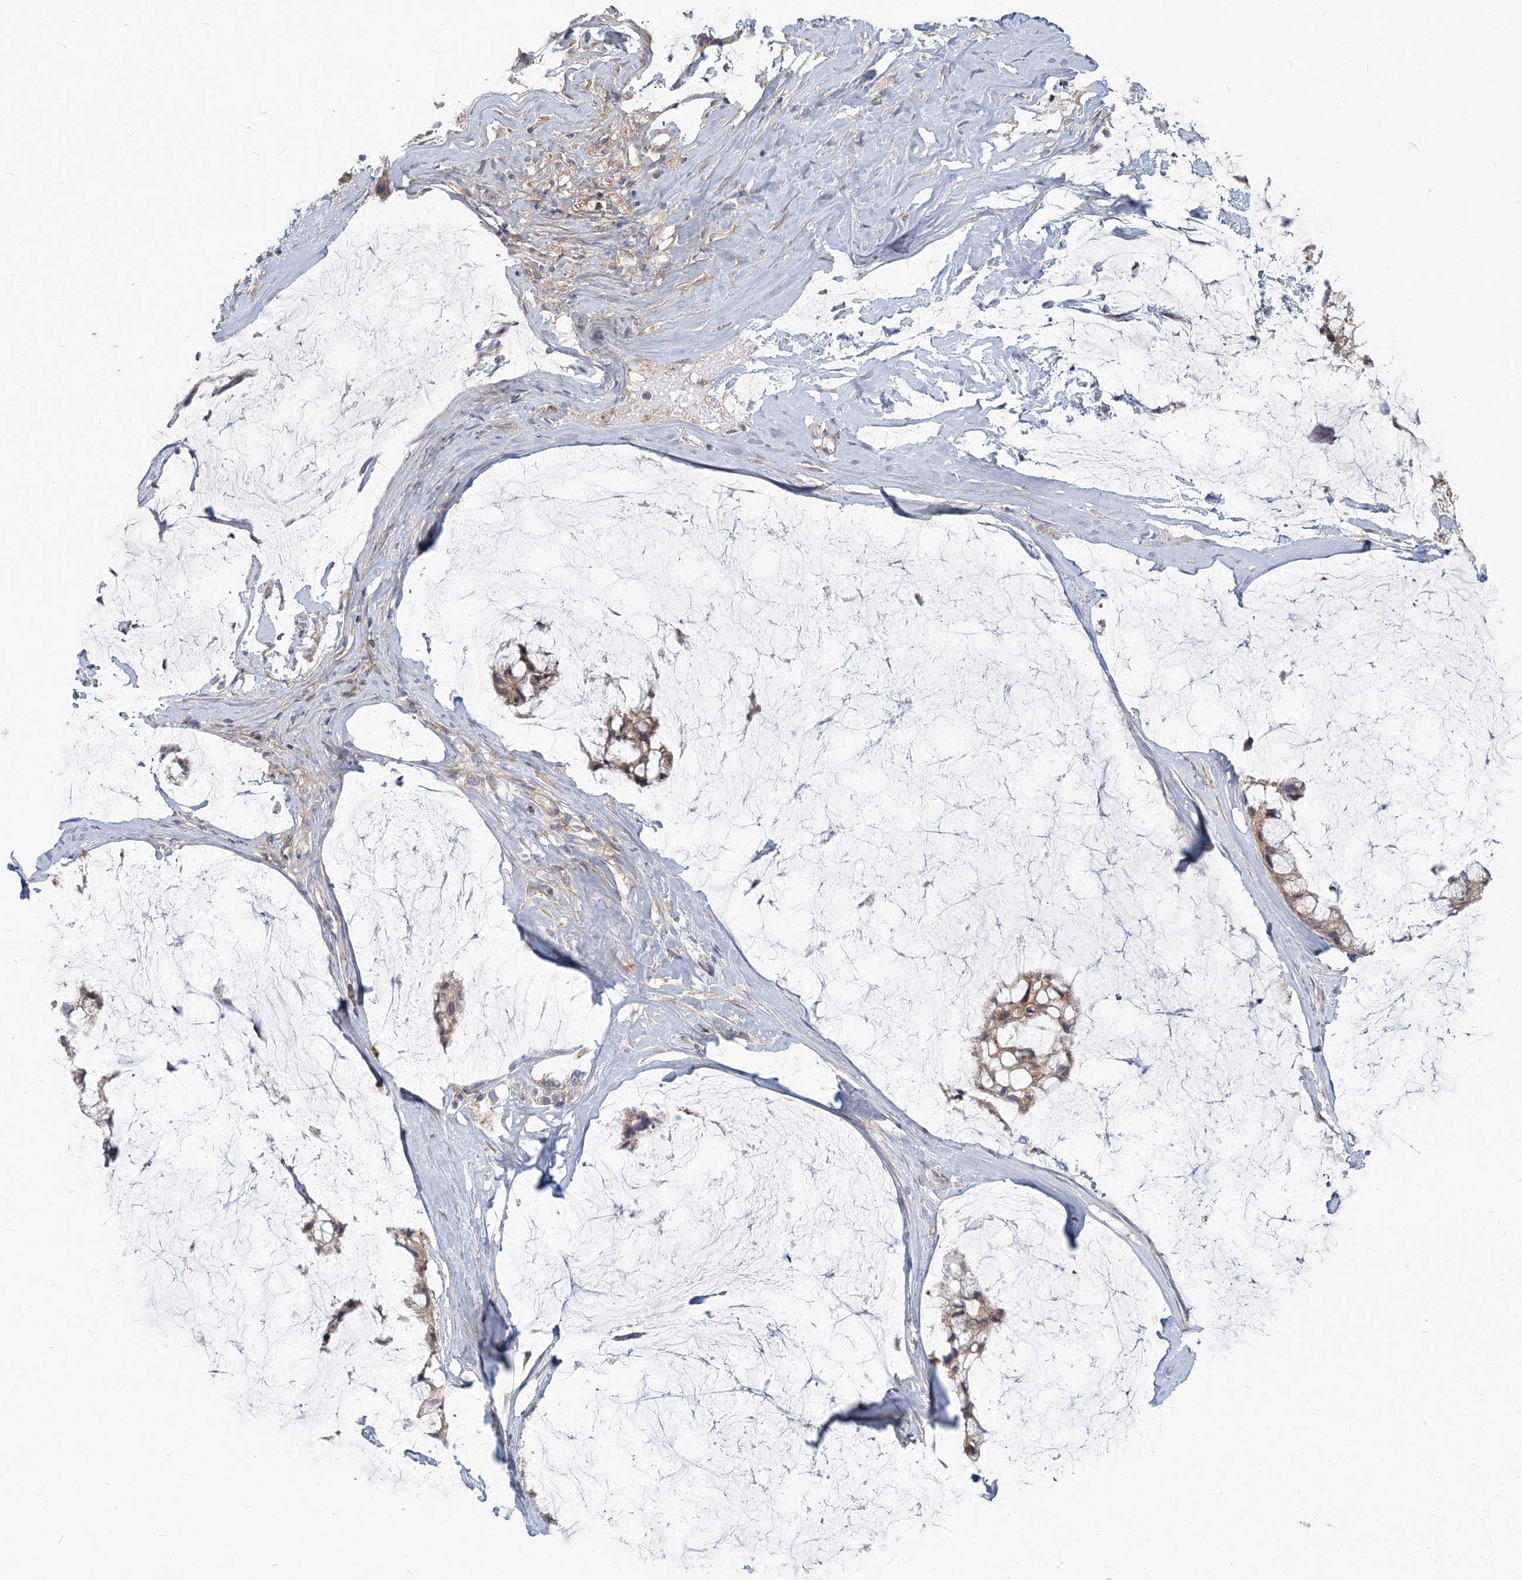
{"staining": {"intensity": "weak", "quantity": "25%-75%", "location": "cytoplasmic/membranous"}, "tissue": "ovarian cancer", "cell_type": "Tumor cells", "image_type": "cancer", "snomed": [{"axis": "morphology", "description": "Cystadenocarcinoma, mucinous, NOS"}, {"axis": "topography", "description": "Ovary"}], "caption": "IHC image of ovarian cancer (mucinous cystadenocarcinoma) stained for a protein (brown), which exhibits low levels of weak cytoplasmic/membranous positivity in approximately 25%-75% of tumor cells.", "gene": "GMPPA", "patient": {"sex": "female", "age": 39}}